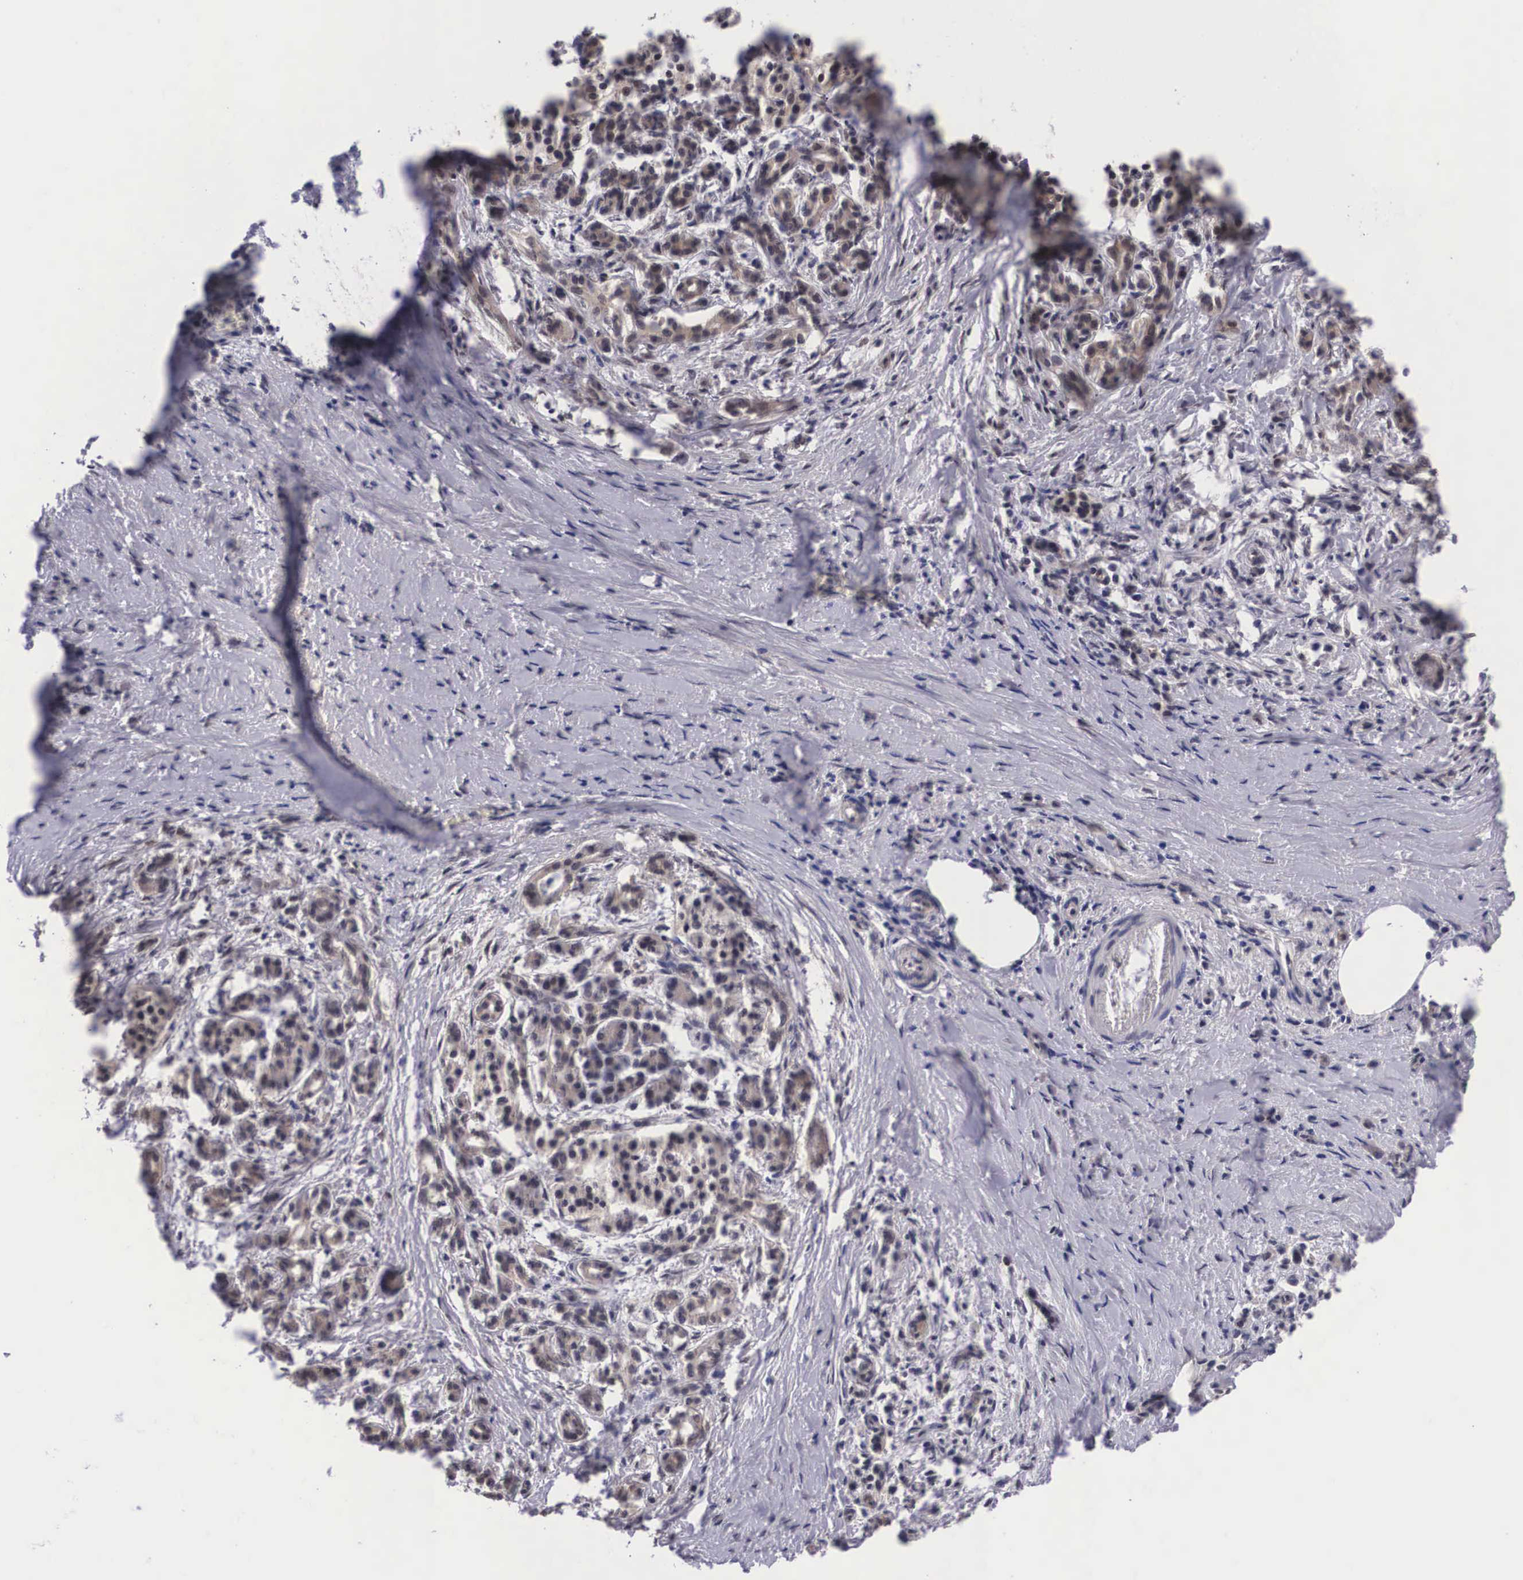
{"staining": {"intensity": "weak", "quantity": "25%-75%", "location": "cytoplasmic/membranous"}, "tissue": "pancreatic cancer", "cell_type": "Tumor cells", "image_type": "cancer", "snomed": [{"axis": "morphology", "description": "Adenocarcinoma, NOS"}, {"axis": "topography", "description": "Pancreas"}], "caption": "Immunohistochemical staining of pancreatic adenocarcinoma displays low levels of weak cytoplasmic/membranous protein expression in about 25%-75% of tumor cells. (Stains: DAB in brown, nuclei in blue, Microscopy: brightfield microscopy at high magnification).", "gene": "OTX2", "patient": {"sex": "male", "age": 59}}